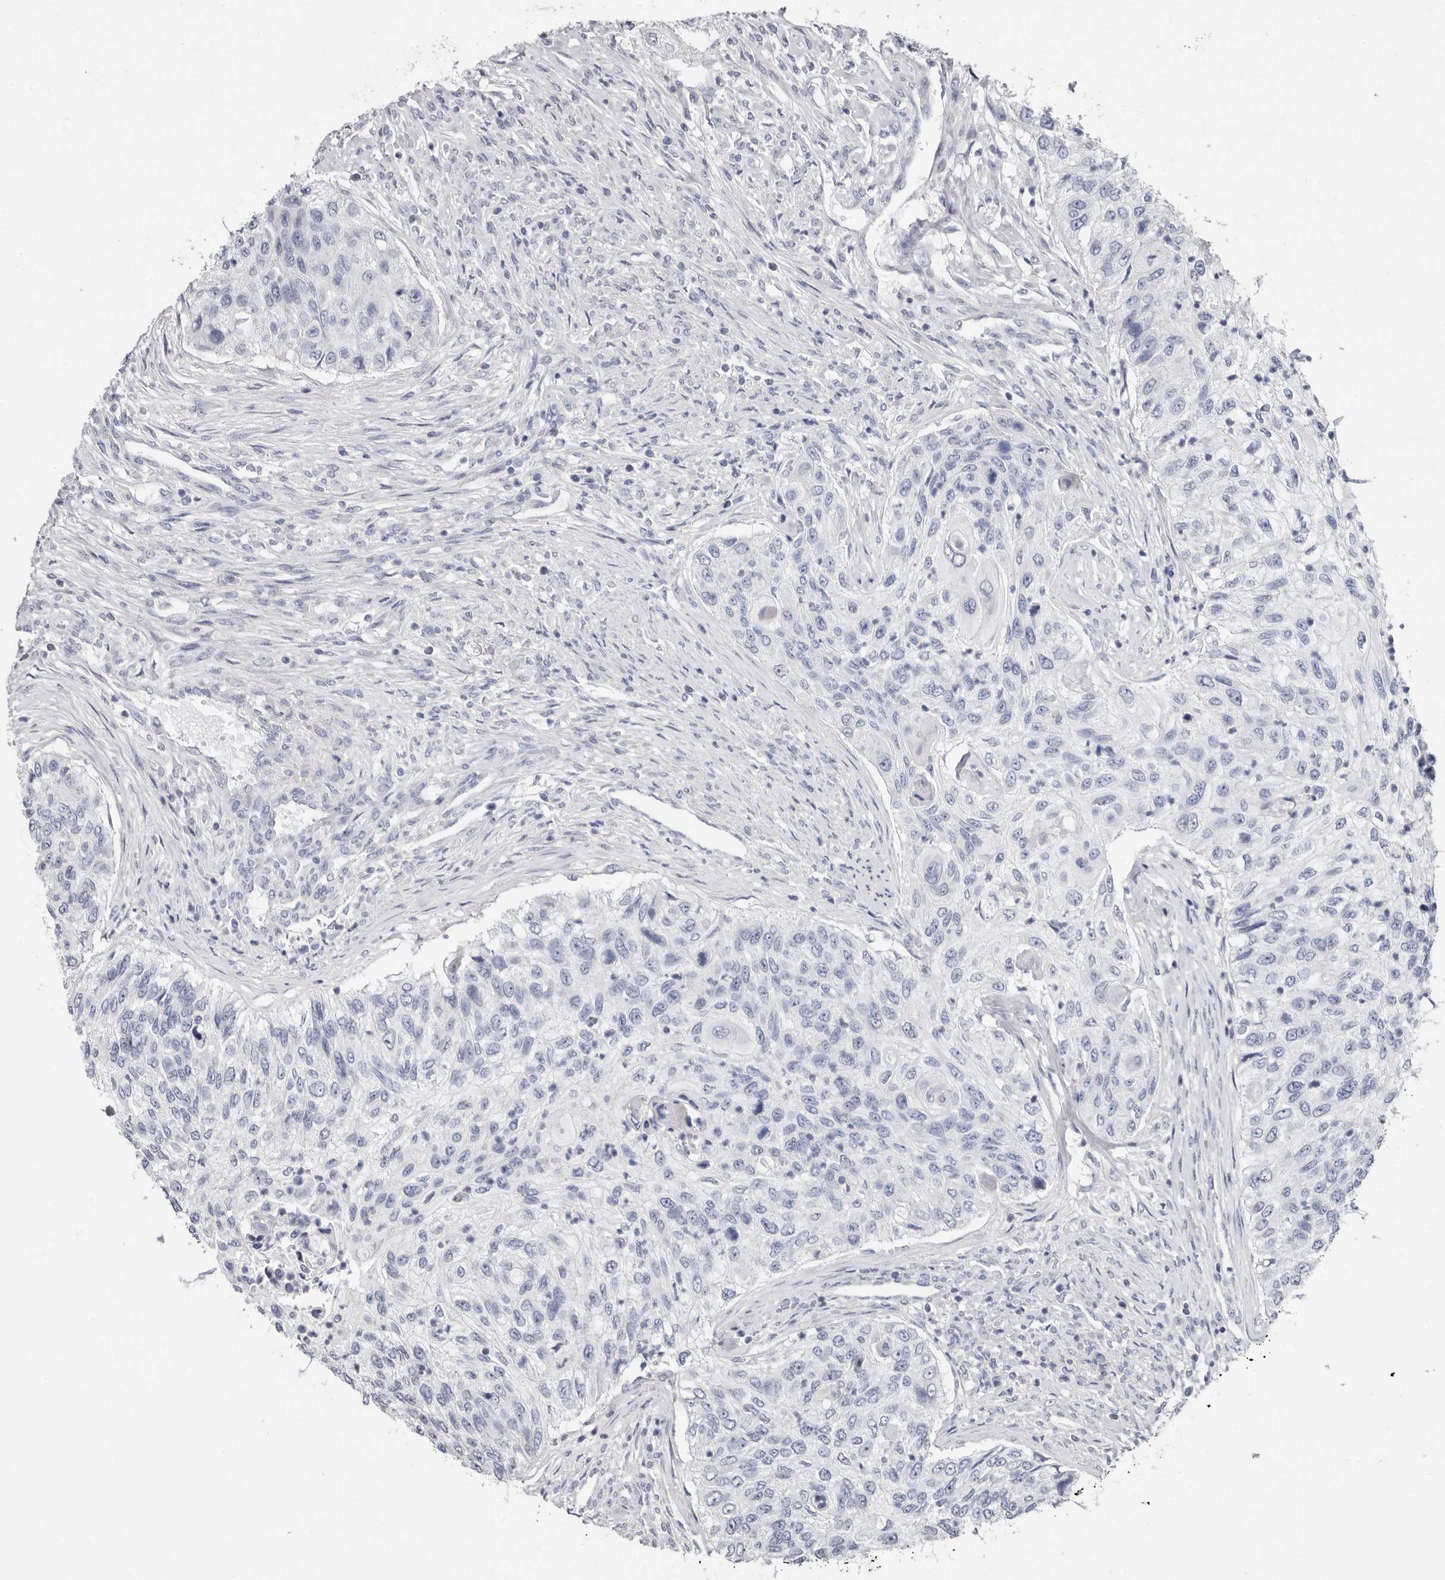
{"staining": {"intensity": "negative", "quantity": "none", "location": "none"}, "tissue": "urothelial cancer", "cell_type": "Tumor cells", "image_type": "cancer", "snomed": [{"axis": "morphology", "description": "Urothelial carcinoma, High grade"}, {"axis": "topography", "description": "Urinary bladder"}], "caption": "Human urothelial carcinoma (high-grade) stained for a protein using IHC reveals no staining in tumor cells.", "gene": "RSPO2", "patient": {"sex": "female", "age": 60}}